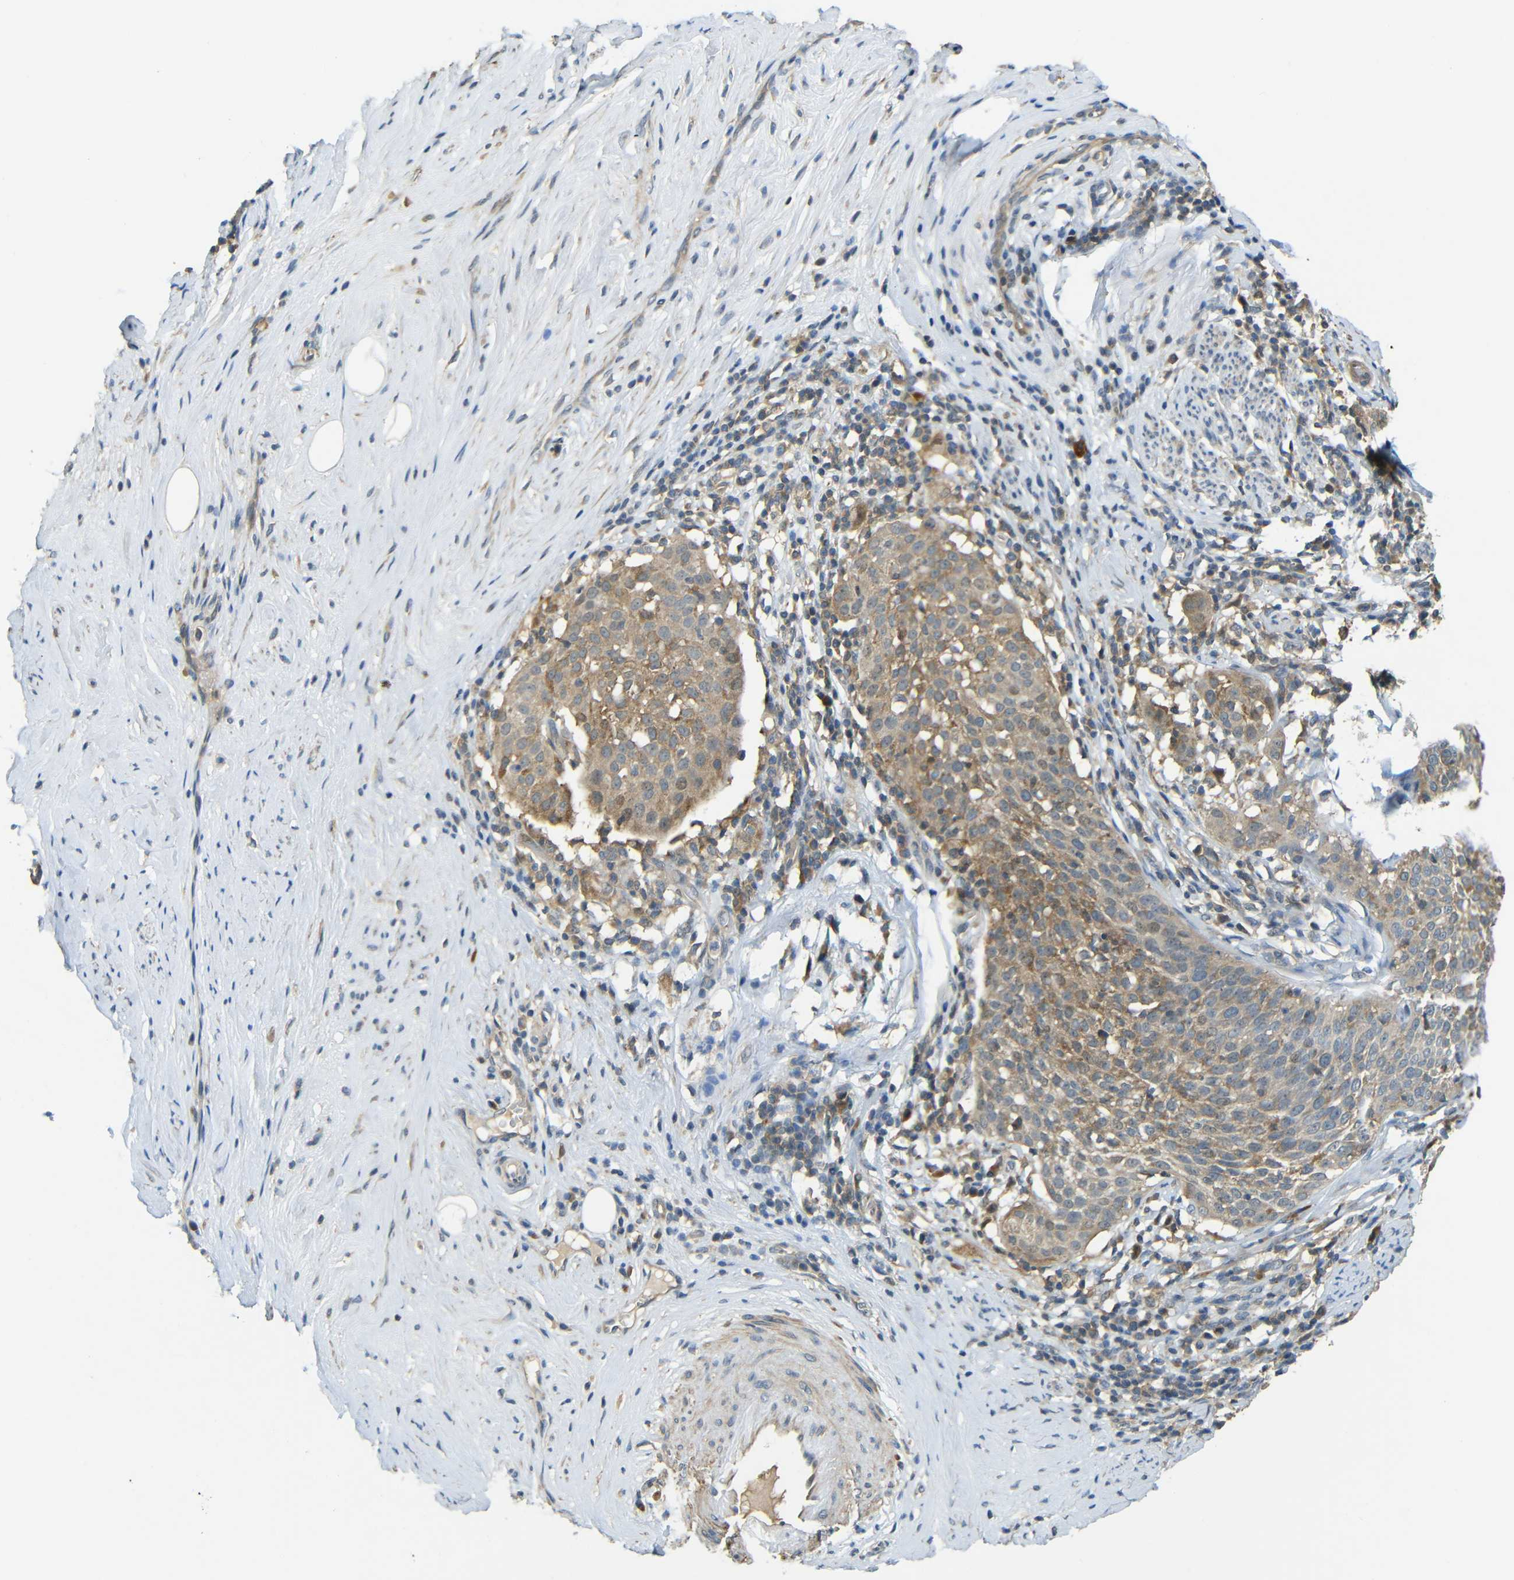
{"staining": {"intensity": "weak", "quantity": ">75%", "location": "cytoplasmic/membranous"}, "tissue": "cervical cancer", "cell_type": "Tumor cells", "image_type": "cancer", "snomed": [{"axis": "morphology", "description": "Squamous cell carcinoma, NOS"}, {"axis": "topography", "description": "Cervix"}], "caption": "IHC (DAB) staining of human cervical cancer demonstrates weak cytoplasmic/membranous protein staining in approximately >75% of tumor cells.", "gene": "FNDC3A", "patient": {"sex": "female", "age": 51}}